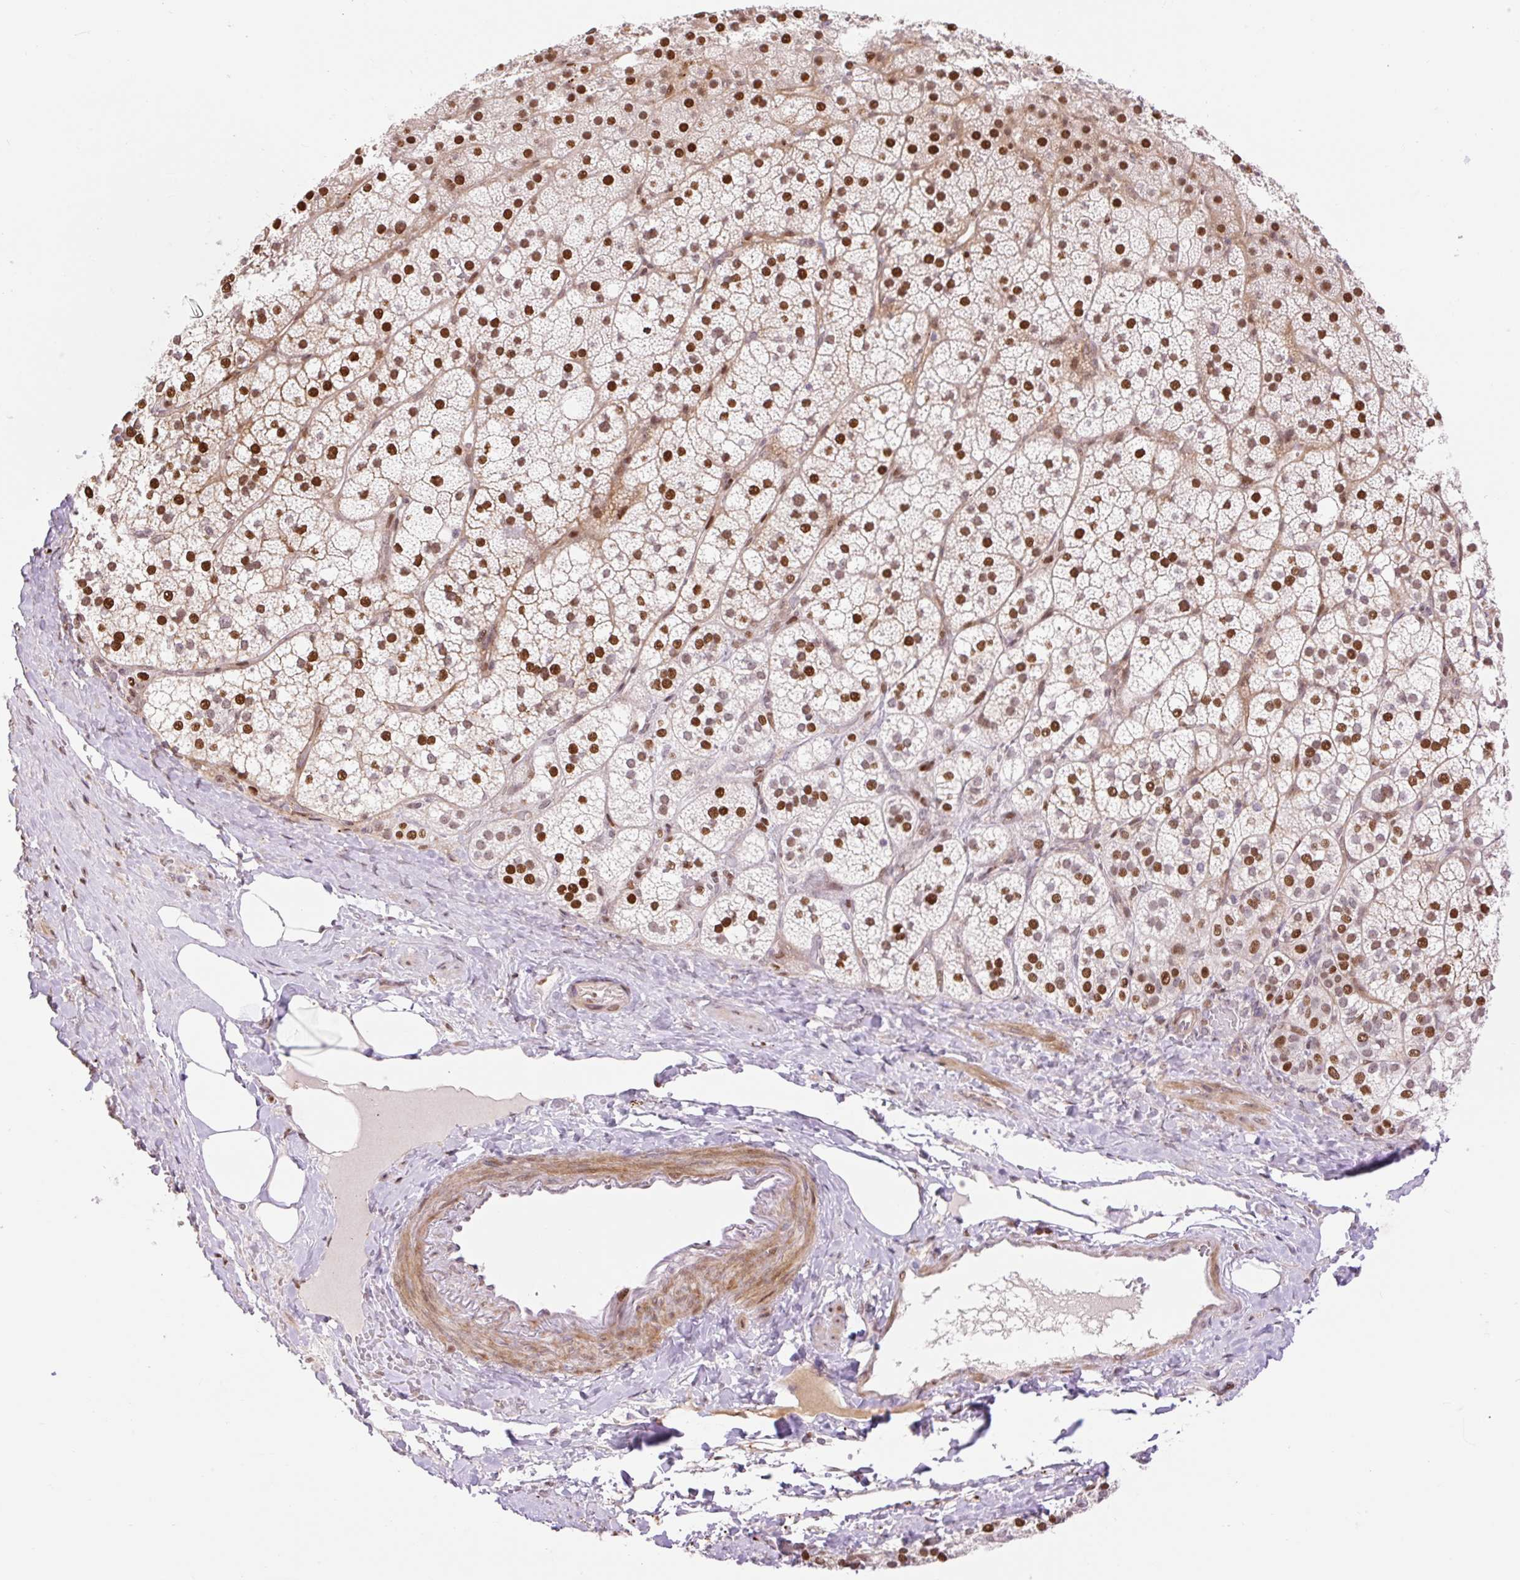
{"staining": {"intensity": "strong", "quantity": ">75%", "location": "nuclear"}, "tissue": "adrenal gland", "cell_type": "Glandular cells", "image_type": "normal", "snomed": [{"axis": "morphology", "description": "Normal tissue, NOS"}, {"axis": "topography", "description": "Adrenal gland"}], "caption": "Protein positivity by immunohistochemistry (IHC) displays strong nuclear expression in approximately >75% of glandular cells in unremarkable adrenal gland. Nuclei are stained in blue.", "gene": "RIPPLY3", "patient": {"sex": "male", "age": 53}}